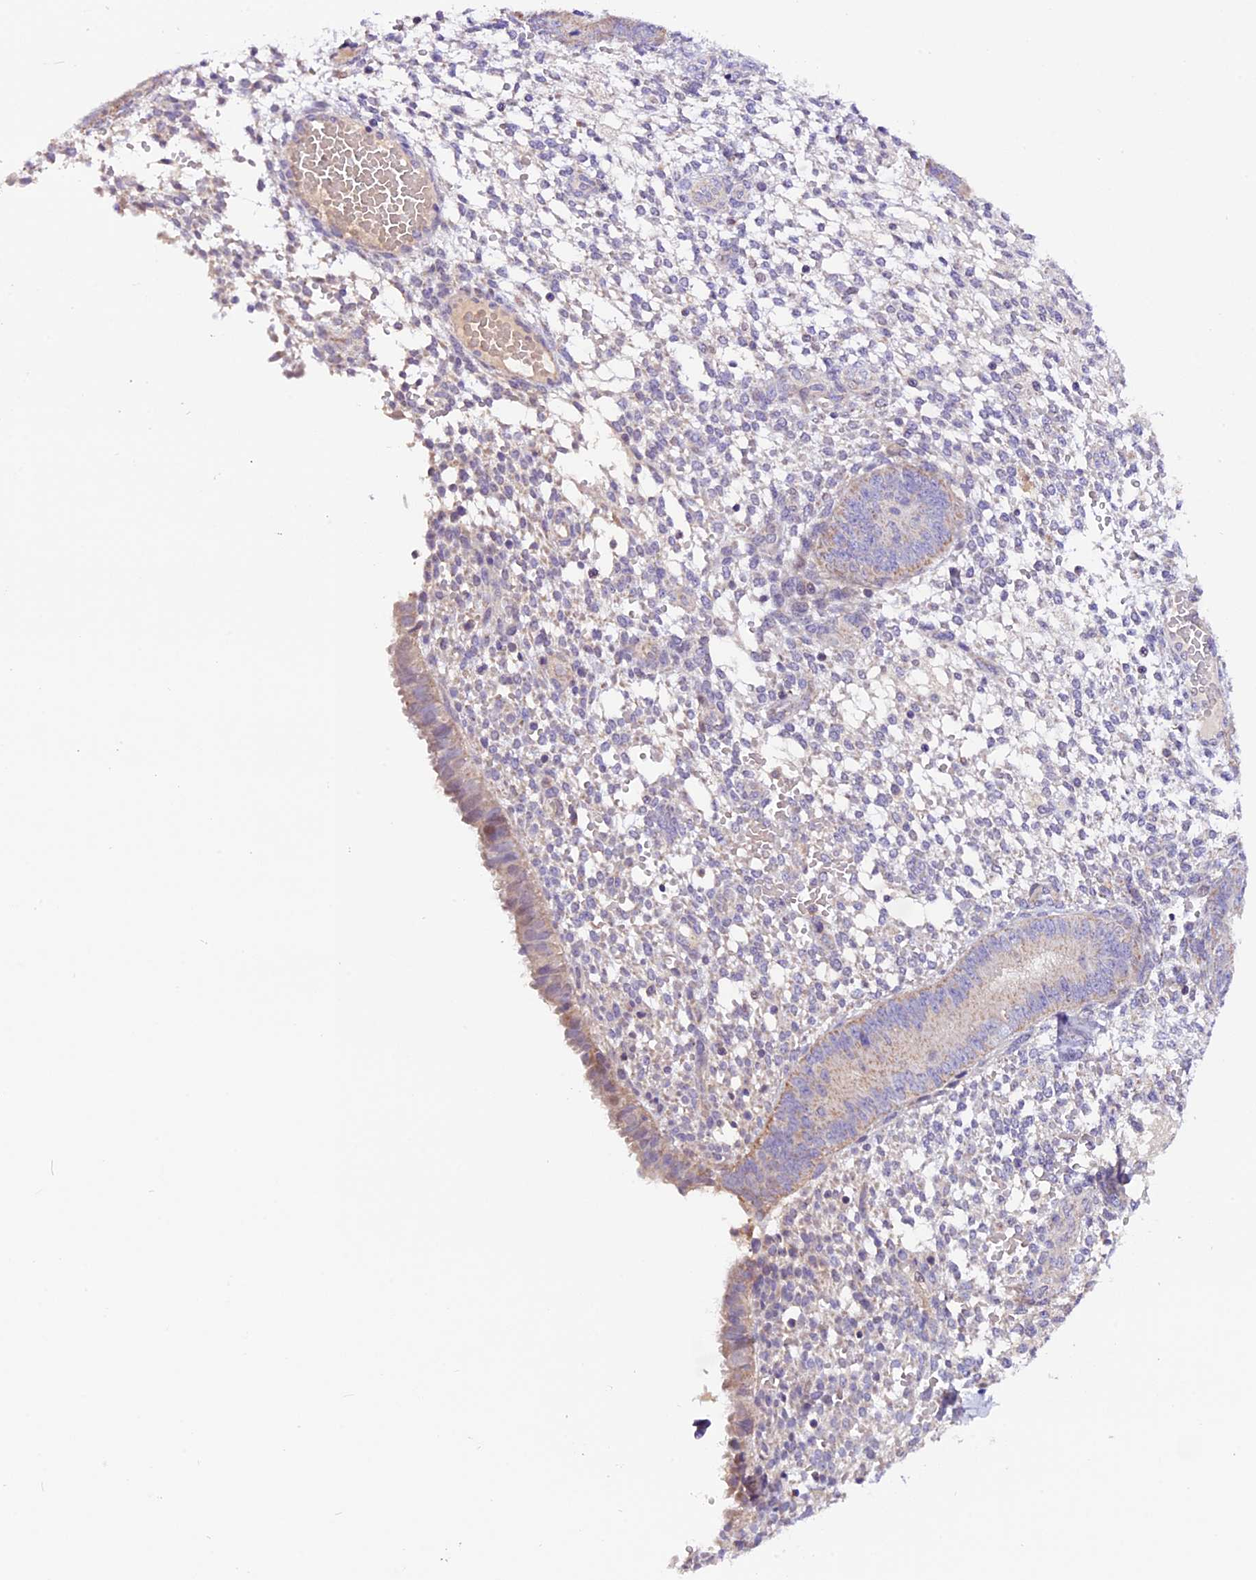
{"staining": {"intensity": "negative", "quantity": "none", "location": "none"}, "tissue": "endometrium", "cell_type": "Cells in endometrial stroma", "image_type": "normal", "snomed": [{"axis": "morphology", "description": "Normal tissue, NOS"}, {"axis": "topography", "description": "Endometrium"}], "caption": "Normal endometrium was stained to show a protein in brown. There is no significant expression in cells in endometrial stroma.", "gene": "DDX28", "patient": {"sex": "female", "age": 49}}